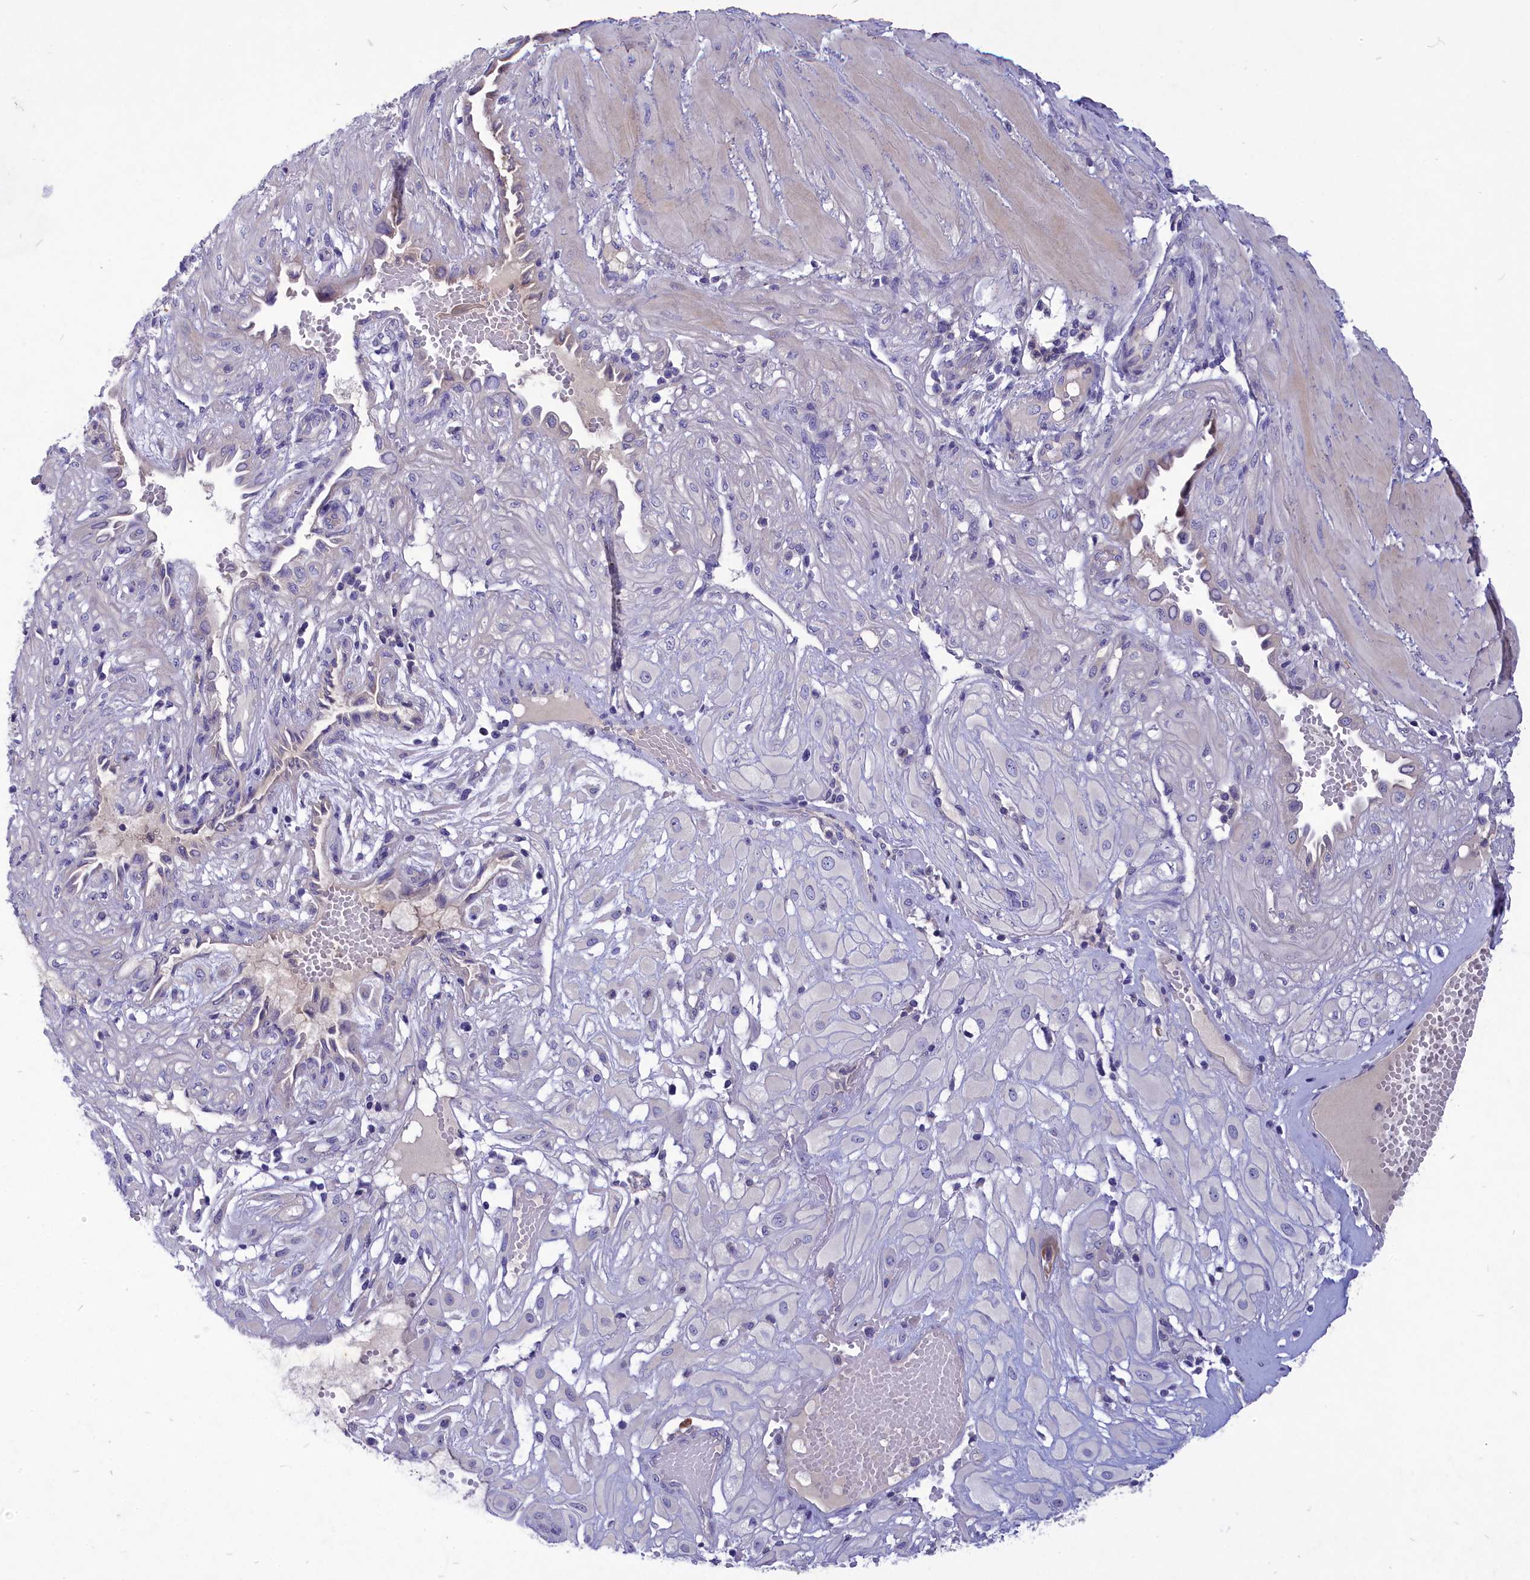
{"staining": {"intensity": "negative", "quantity": "none", "location": "none"}, "tissue": "cervical cancer", "cell_type": "Tumor cells", "image_type": "cancer", "snomed": [{"axis": "morphology", "description": "Squamous cell carcinoma, NOS"}, {"axis": "topography", "description": "Cervix"}], "caption": "An image of squamous cell carcinoma (cervical) stained for a protein exhibits no brown staining in tumor cells.", "gene": "DEFB119", "patient": {"sex": "female", "age": 36}}